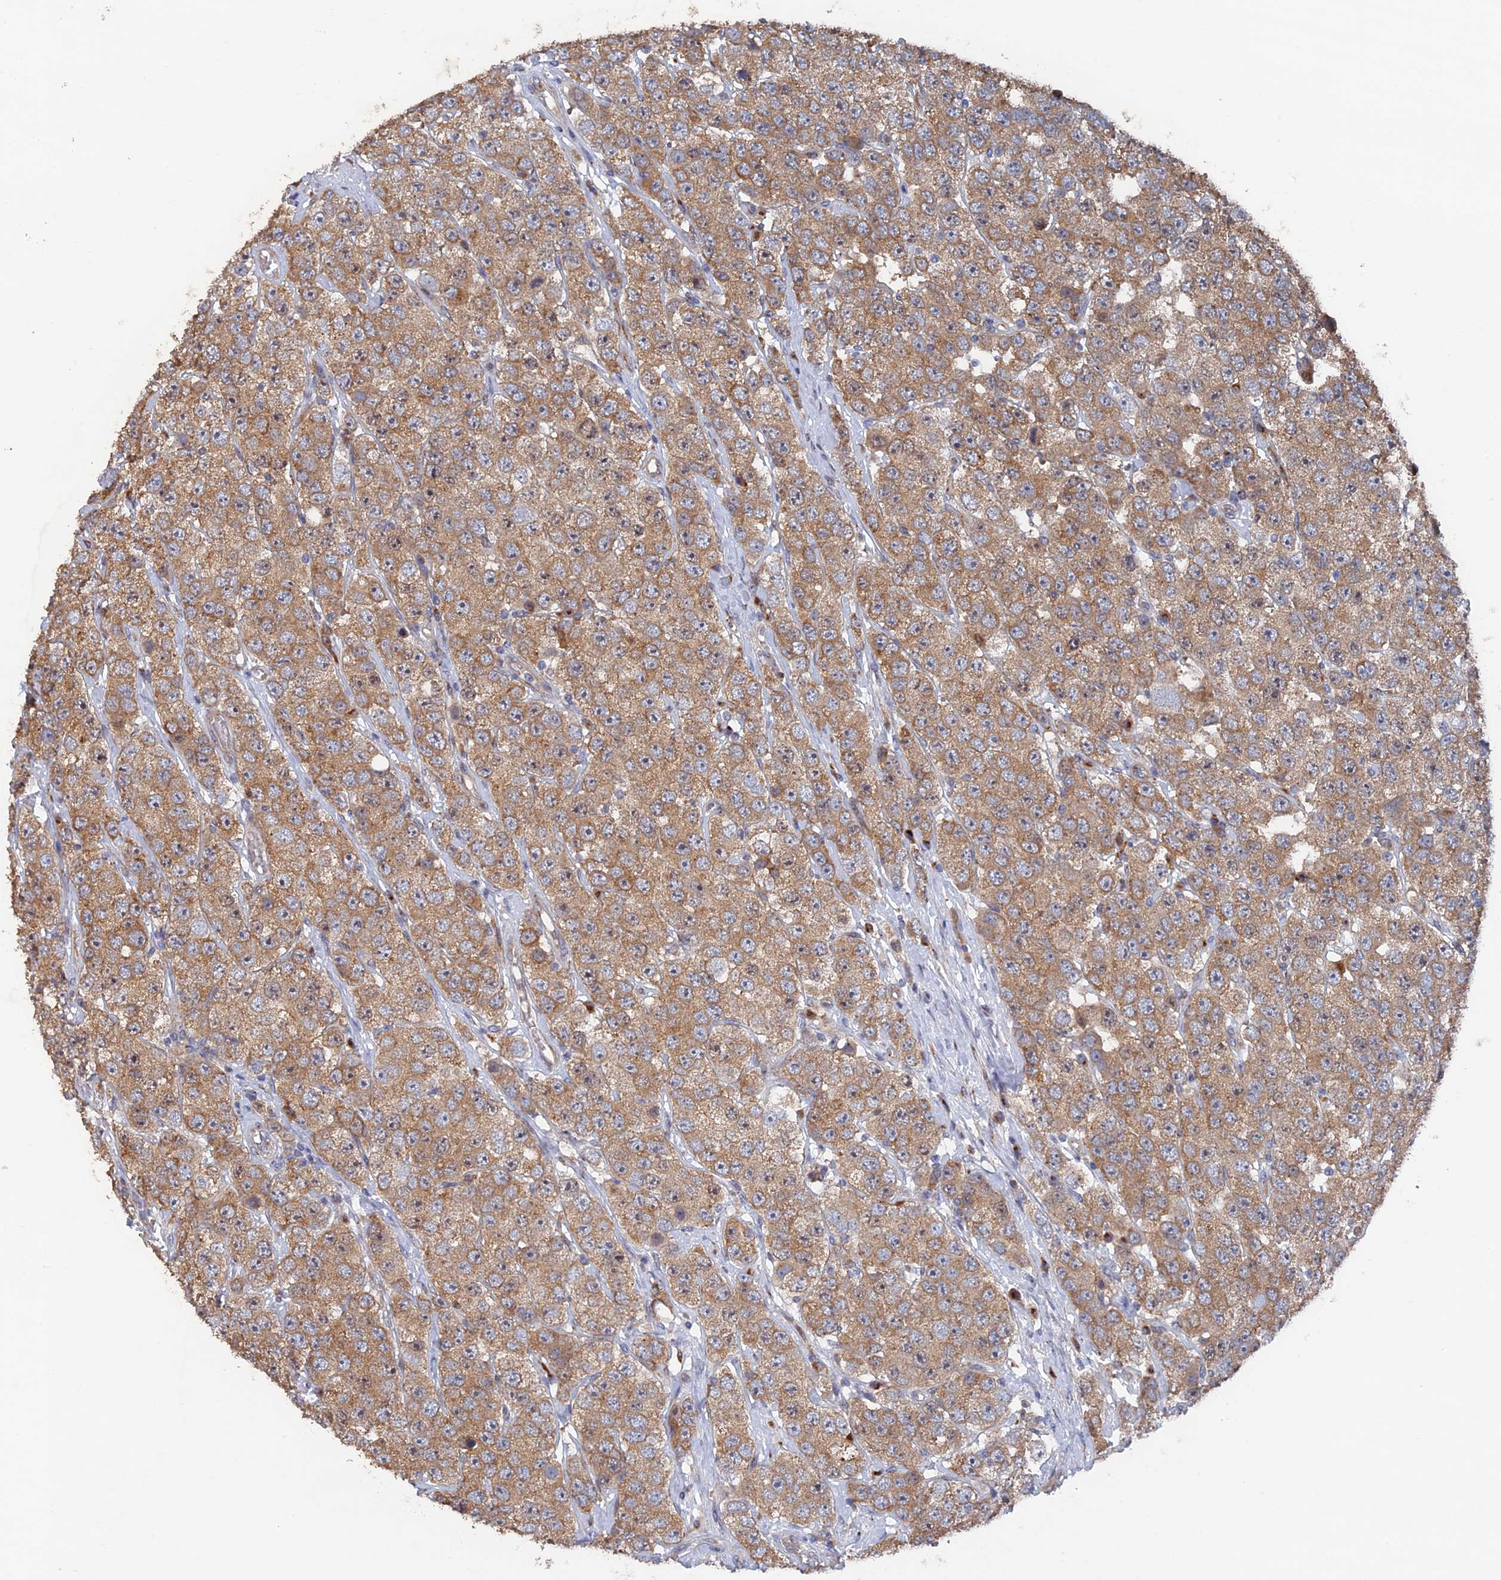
{"staining": {"intensity": "moderate", "quantity": ">75%", "location": "cytoplasmic/membranous"}, "tissue": "testis cancer", "cell_type": "Tumor cells", "image_type": "cancer", "snomed": [{"axis": "morphology", "description": "Seminoma, NOS"}, {"axis": "topography", "description": "Testis"}], "caption": "IHC micrograph of human testis cancer stained for a protein (brown), which demonstrates medium levels of moderate cytoplasmic/membranous staining in approximately >75% of tumor cells.", "gene": "VPS37C", "patient": {"sex": "male", "age": 28}}